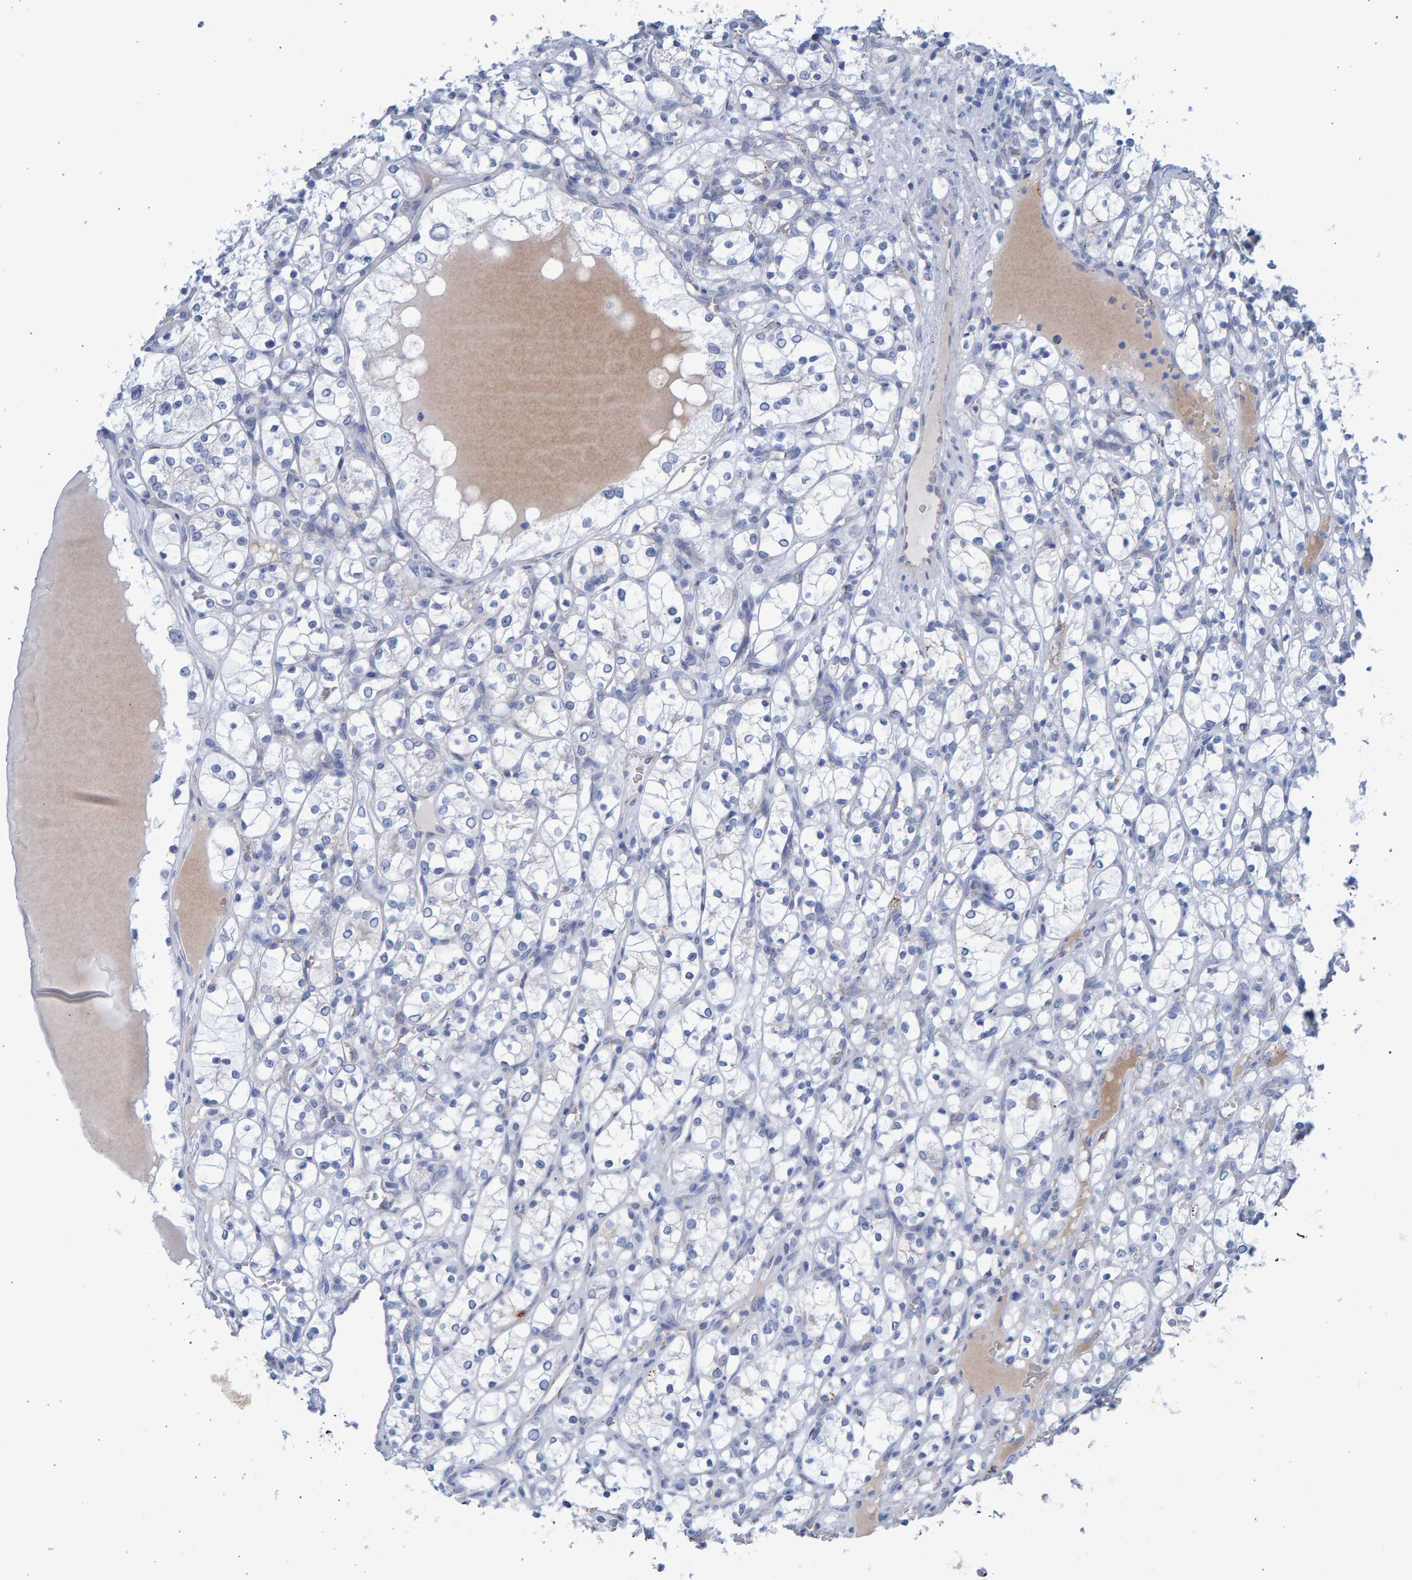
{"staining": {"intensity": "negative", "quantity": "none", "location": "none"}, "tissue": "renal cancer", "cell_type": "Tumor cells", "image_type": "cancer", "snomed": [{"axis": "morphology", "description": "Adenocarcinoma, NOS"}, {"axis": "topography", "description": "Kidney"}], "caption": "The histopathology image displays no staining of tumor cells in renal cancer.", "gene": "SLC34A3", "patient": {"sex": "female", "age": 69}}